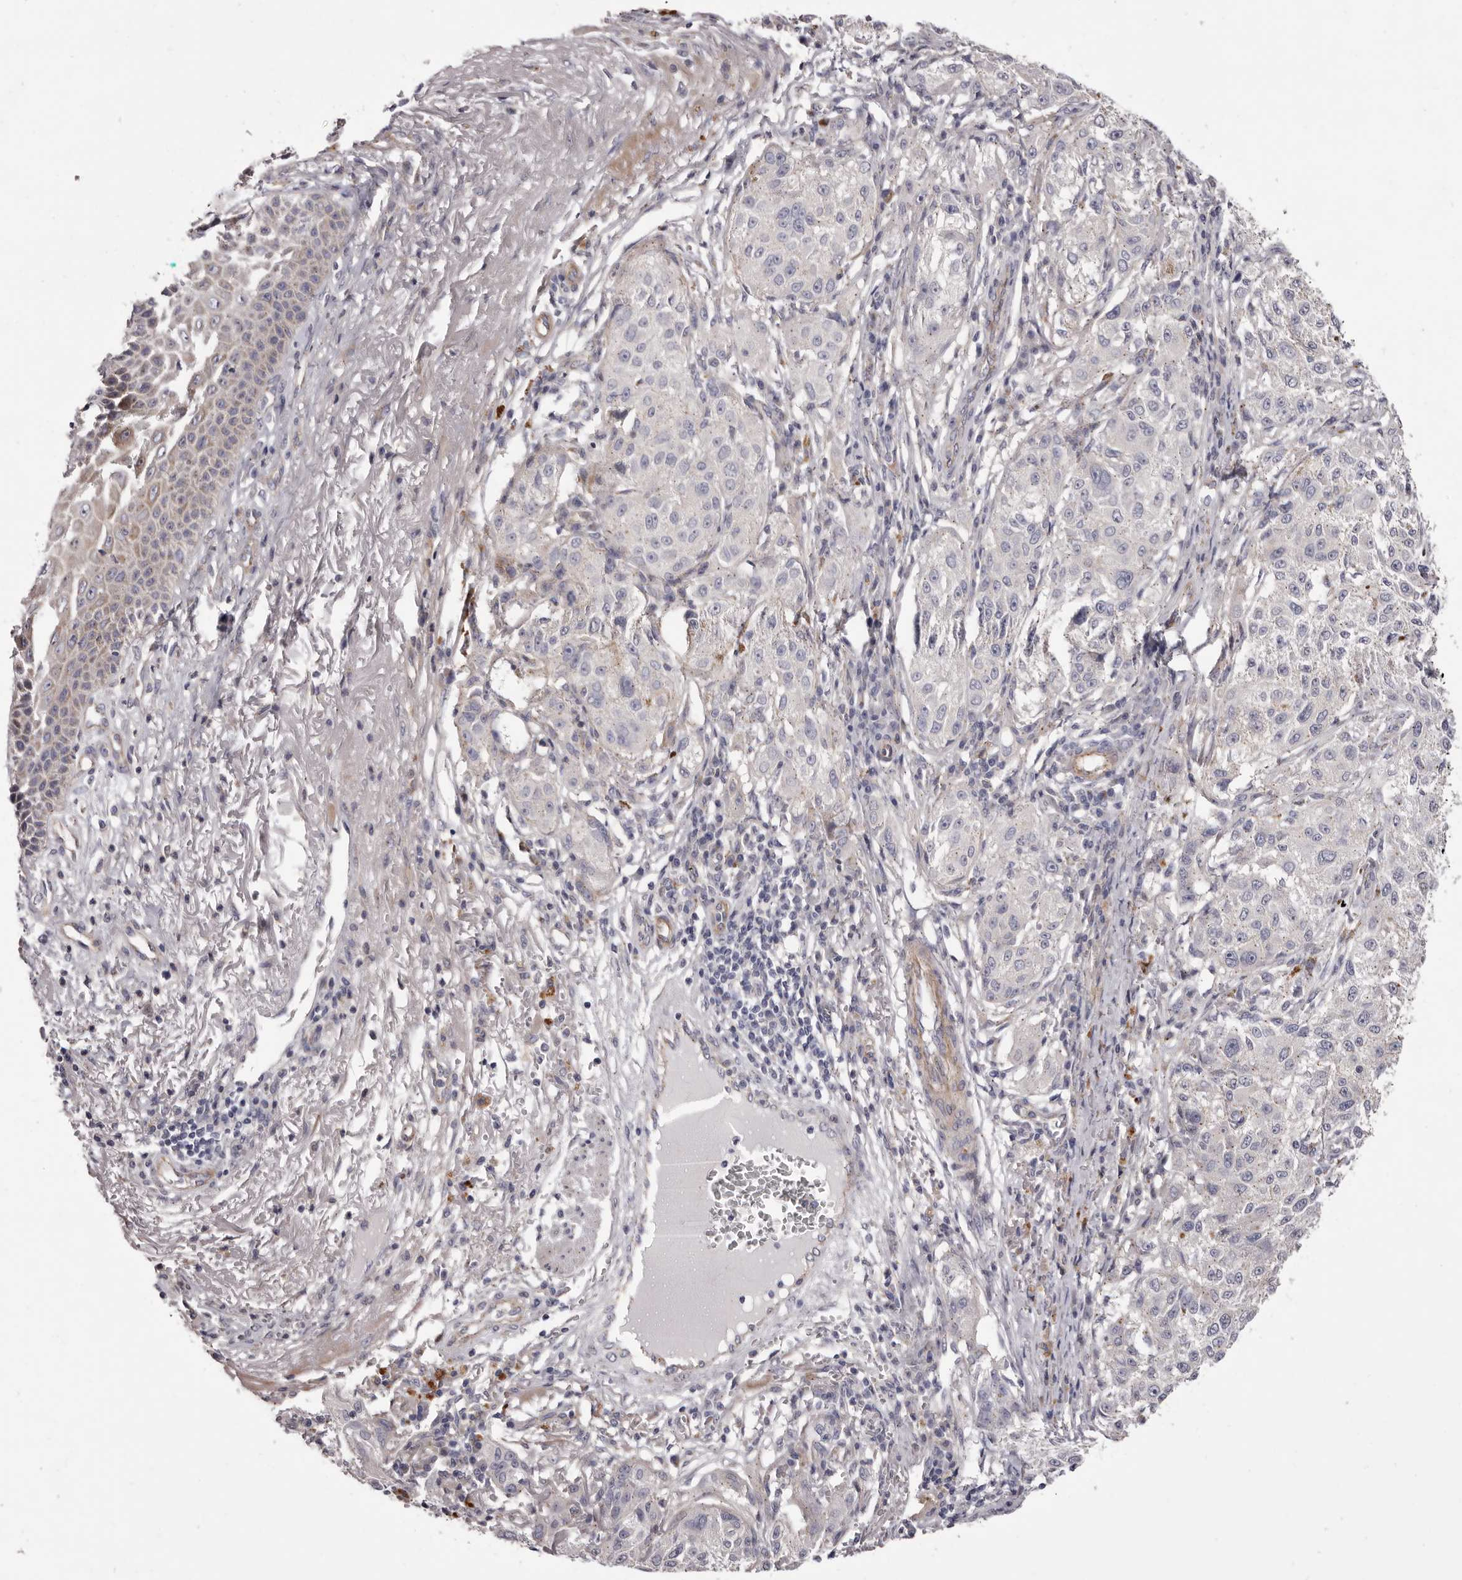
{"staining": {"intensity": "negative", "quantity": "none", "location": "none"}, "tissue": "melanoma", "cell_type": "Tumor cells", "image_type": "cancer", "snomed": [{"axis": "morphology", "description": "Necrosis, NOS"}, {"axis": "morphology", "description": "Malignant melanoma, NOS"}, {"axis": "topography", "description": "Skin"}], "caption": "DAB immunohistochemical staining of human malignant melanoma reveals no significant expression in tumor cells.", "gene": "PEG10", "patient": {"sex": "female", "age": 87}}